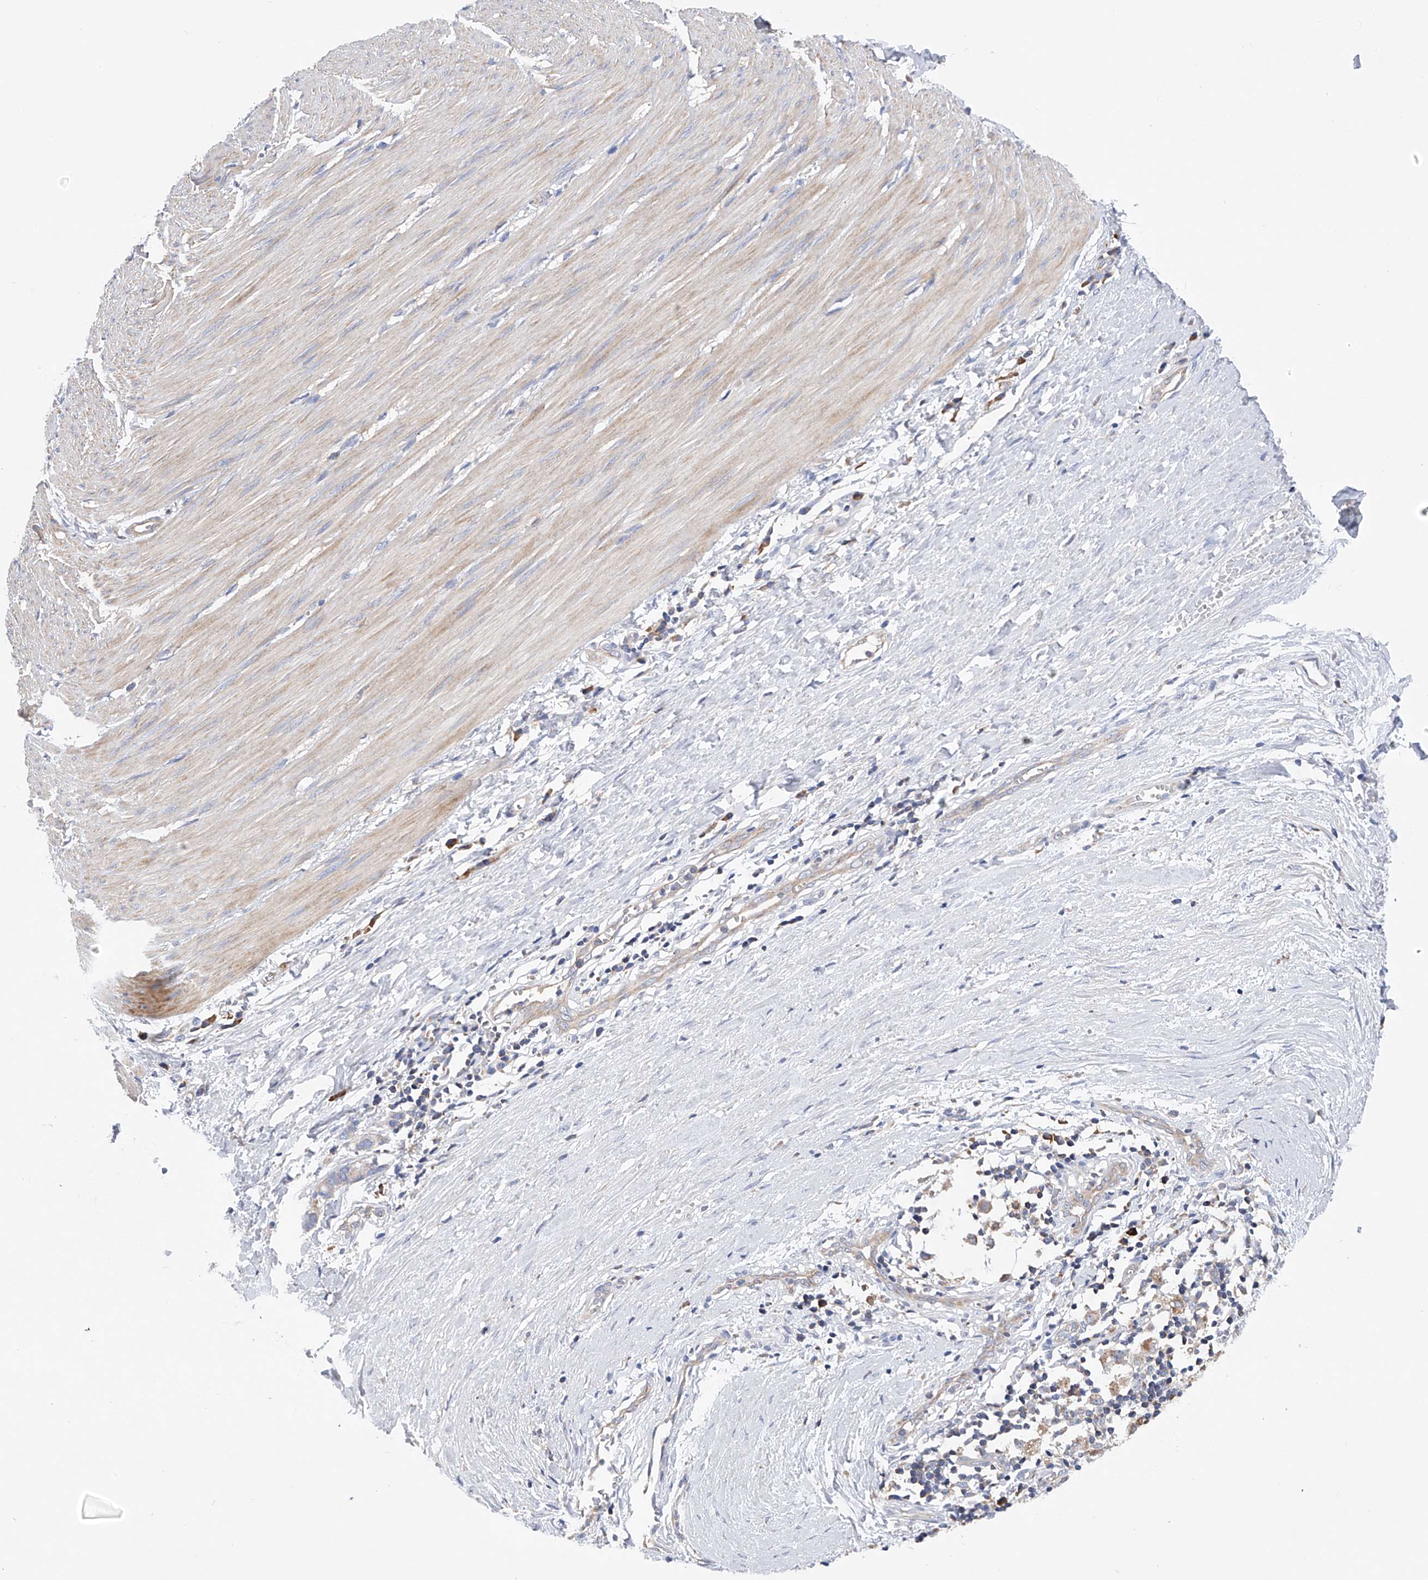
{"staining": {"intensity": "moderate", "quantity": "25%-75%", "location": "cytoplasmic/membranous"}, "tissue": "smooth muscle", "cell_type": "Smooth muscle cells", "image_type": "normal", "snomed": [{"axis": "morphology", "description": "Normal tissue, NOS"}, {"axis": "morphology", "description": "Adenocarcinoma, NOS"}, {"axis": "topography", "description": "Colon"}, {"axis": "topography", "description": "Peripheral nerve tissue"}], "caption": "Brown immunohistochemical staining in unremarkable smooth muscle shows moderate cytoplasmic/membranous positivity in about 25%-75% of smooth muscle cells.", "gene": "MLYCD", "patient": {"sex": "male", "age": 14}}